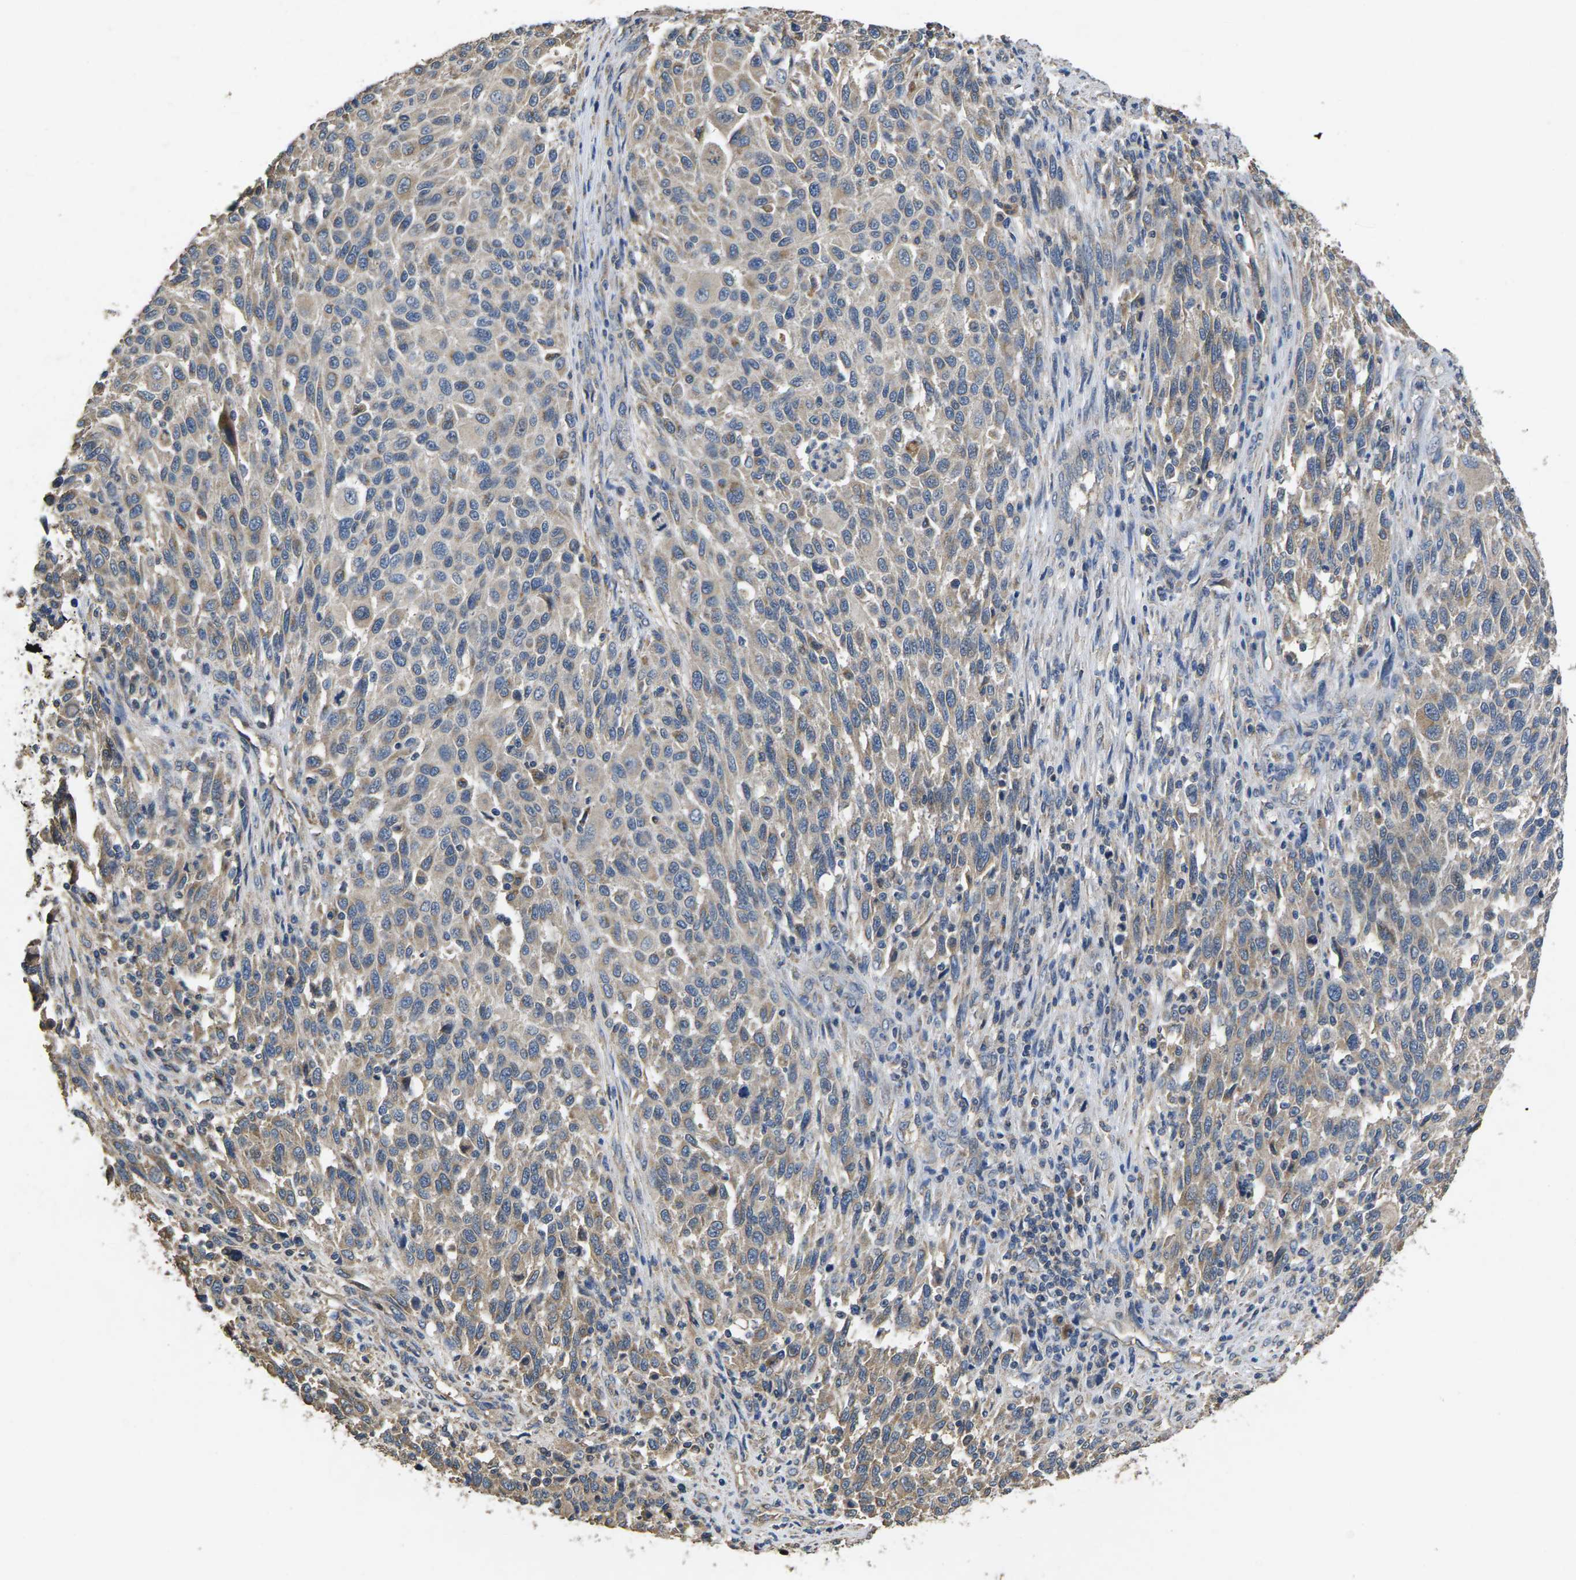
{"staining": {"intensity": "weak", "quantity": "<25%", "location": "cytoplasmic/membranous"}, "tissue": "melanoma", "cell_type": "Tumor cells", "image_type": "cancer", "snomed": [{"axis": "morphology", "description": "Malignant melanoma, Metastatic site"}, {"axis": "topography", "description": "Lymph node"}], "caption": "An IHC micrograph of melanoma is shown. There is no staining in tumor cells of melanoma. (DAB immunohistochemistry visualized using brightfield microscopy, high magnification).", "gene": "B4GAT1", "patient": {"sex": "male", "age": 61}}